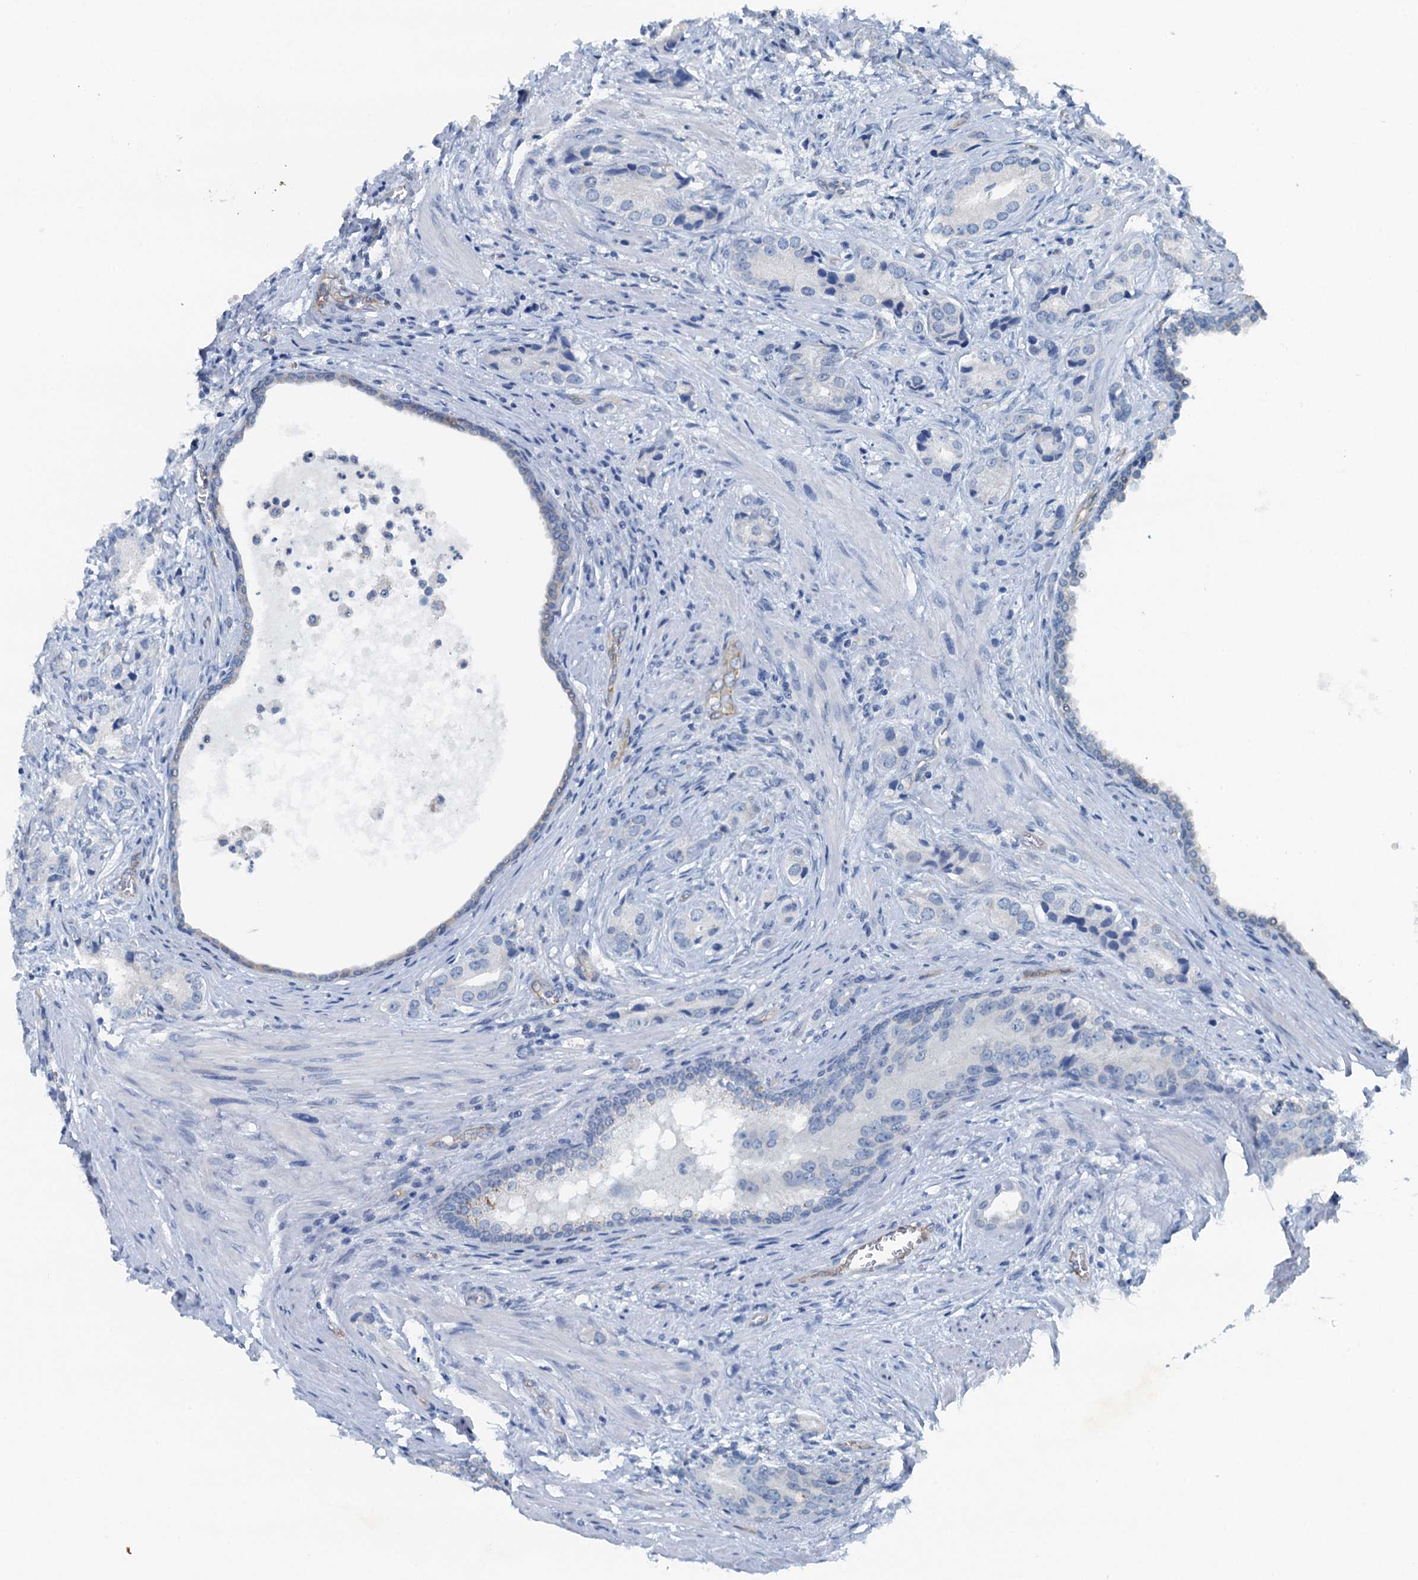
{"staining": {"intensity": "negative", "quantity": "none", "location": "none"}, "tissue": "prostate cancer", "cell_type": "Tumor cells", "image_type": "cancer", "snomed": [{"axis": "morphology", "description": "Adenocarcinoma, Low grade"}, {"axis": "topography", "description": "Prostate"}], "caption": "Immunohistochemical staining of human adenocarcinoma (low-grade) (prostate) demonstrates no significant positivity in tumor cells.", "gene": "GFOD2", "patient": {"sex": "male", "age": 71}}